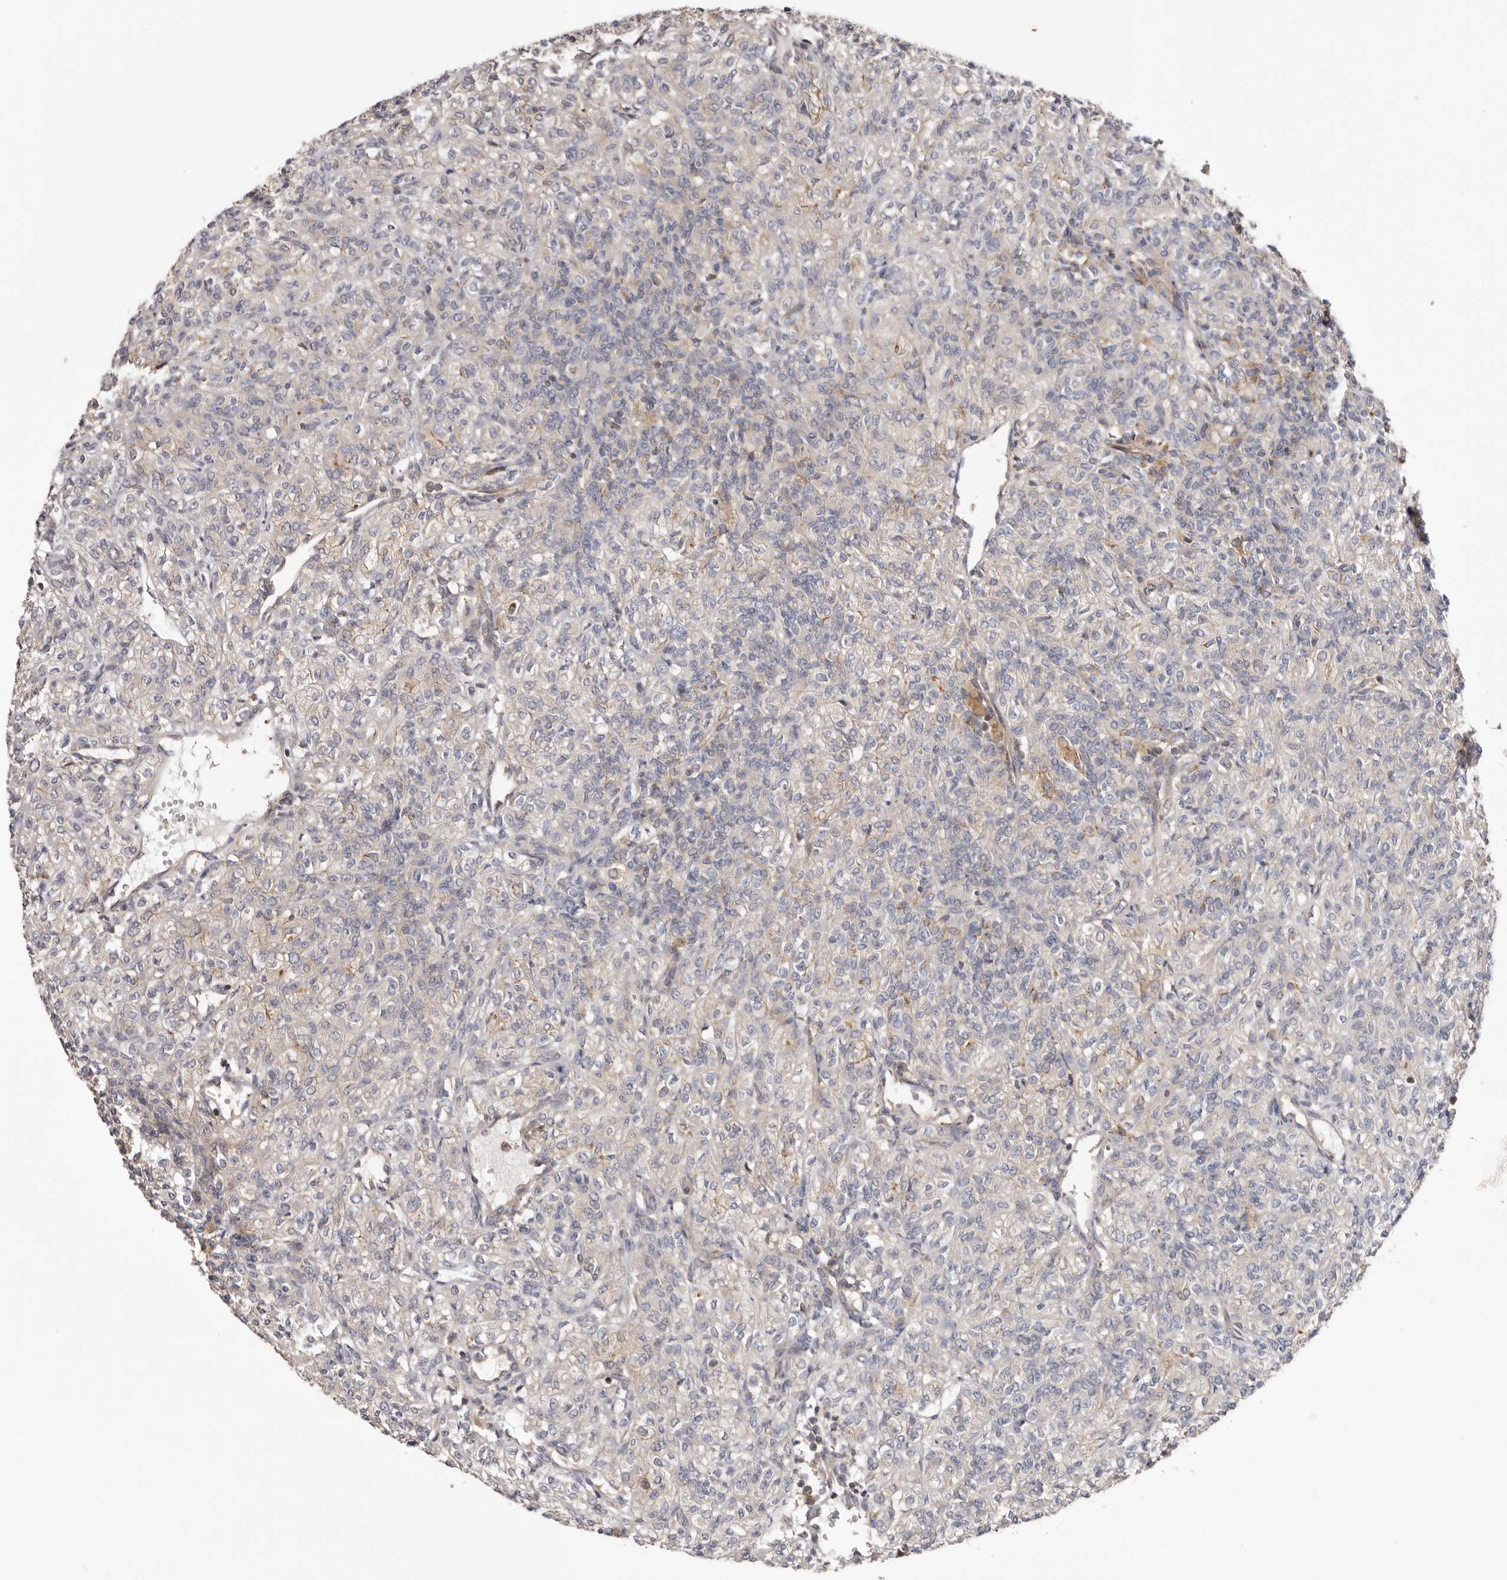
{"staining": {"intensity": "negative", "quantity": "none", "location": "none"}, "tissue": "renal cancer", "cell_type": "Tumor cells", "image_type": "cancer", "snomed": [{"axis": "morphology", "description": "Adenocarcinoma, NOS"}, {"axis": "topography", "description": "Kidney"}], "caption": "A high-resolution histopathology image shows IHC staining of renal adenocarcinoma, which shows no significant staining in tumor cells.", "gene": "TMUB1", "patient": {"sex": "male", "age": 77}}